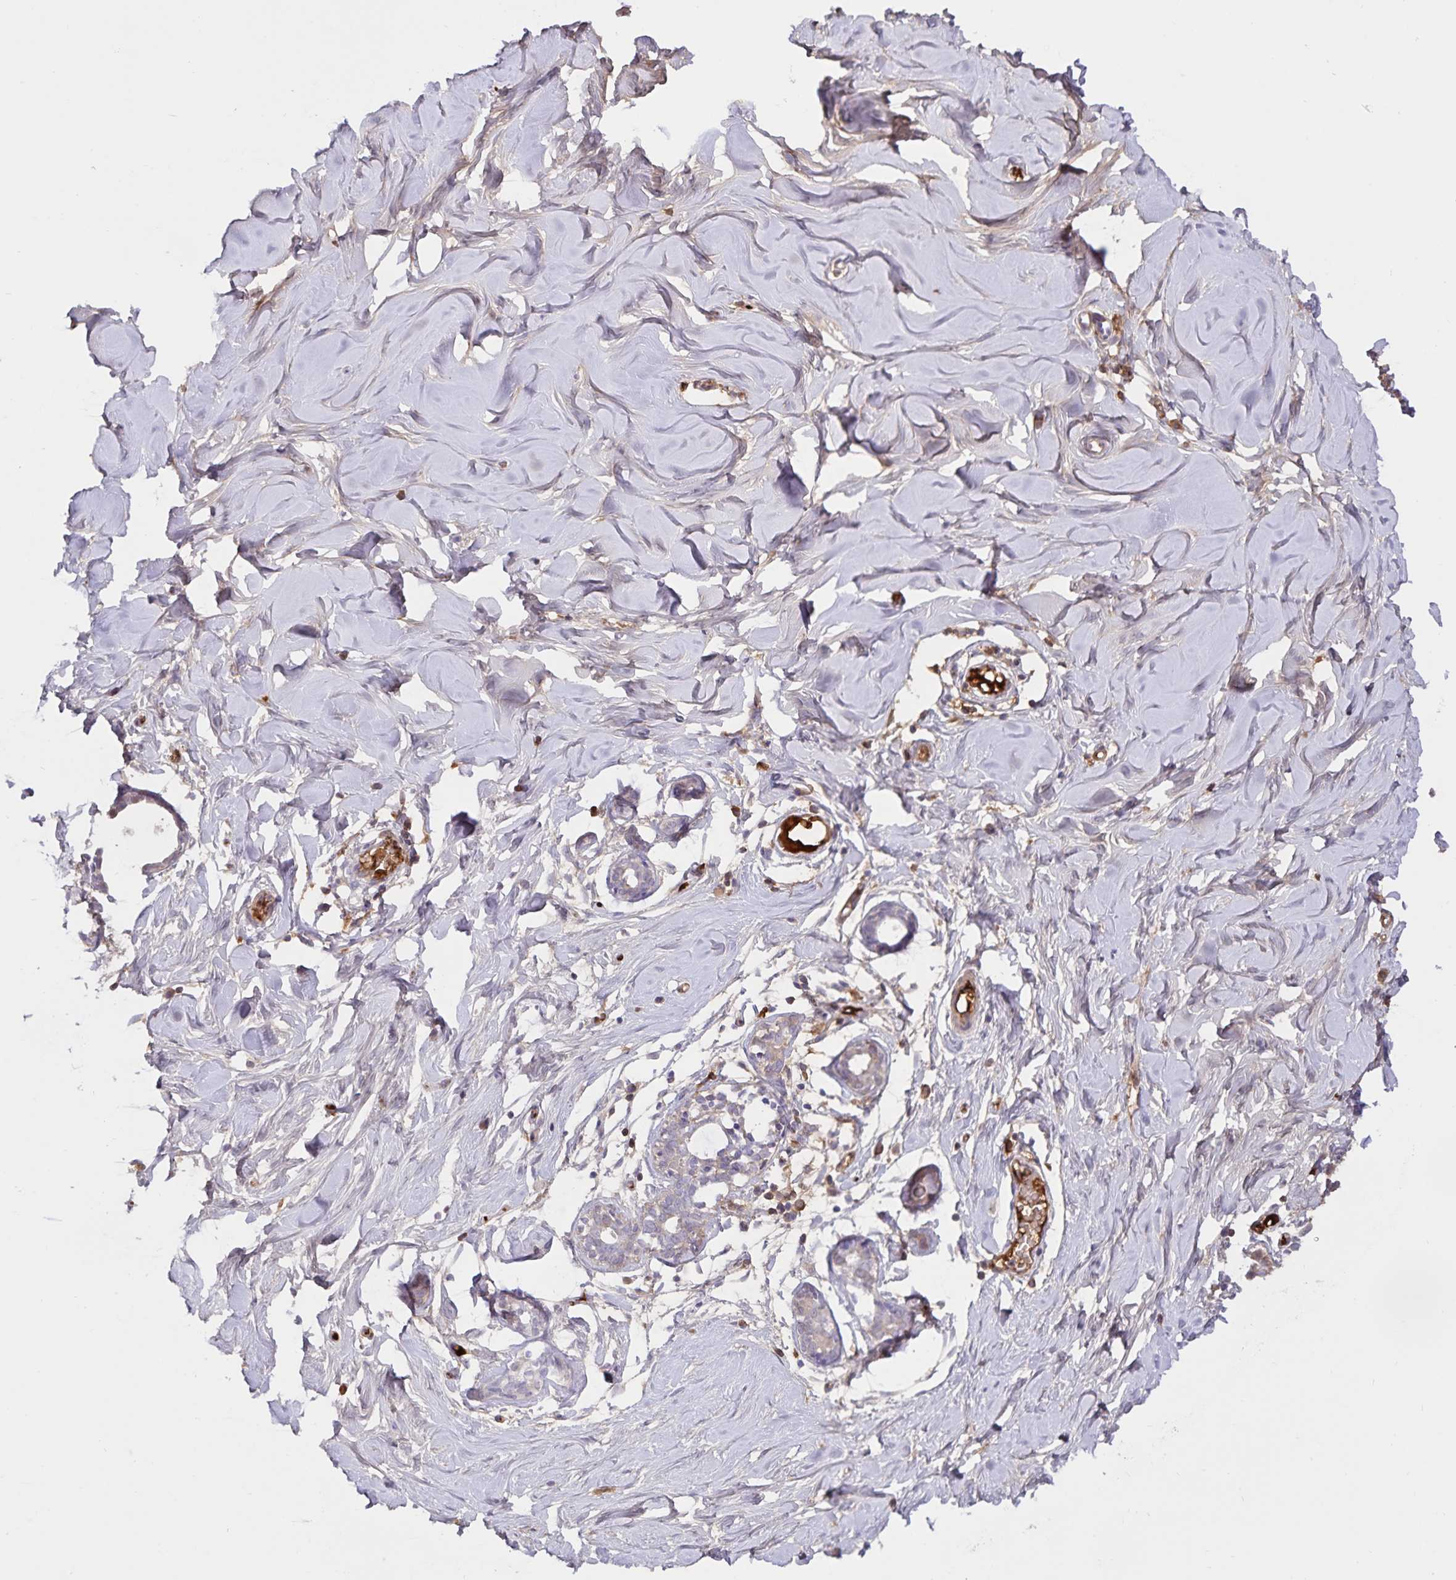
{"staining": {"intensity": "weak", "quantity": "<25%", "location": "cytoplasmic/membranous"}, "tissue": "breast", "cell_type": "Adipocytes", "image_type": "normal", "snomed": [{"axis": "morphology", "description": "Normal tissue, NOS"}, {"axis": "topography", "description": "Breast"}], "caption": "Adipocytes show no significant staining in unremarkable breast.", "gene": "FGG", "patient": {"sex": "female", "age": 27}}